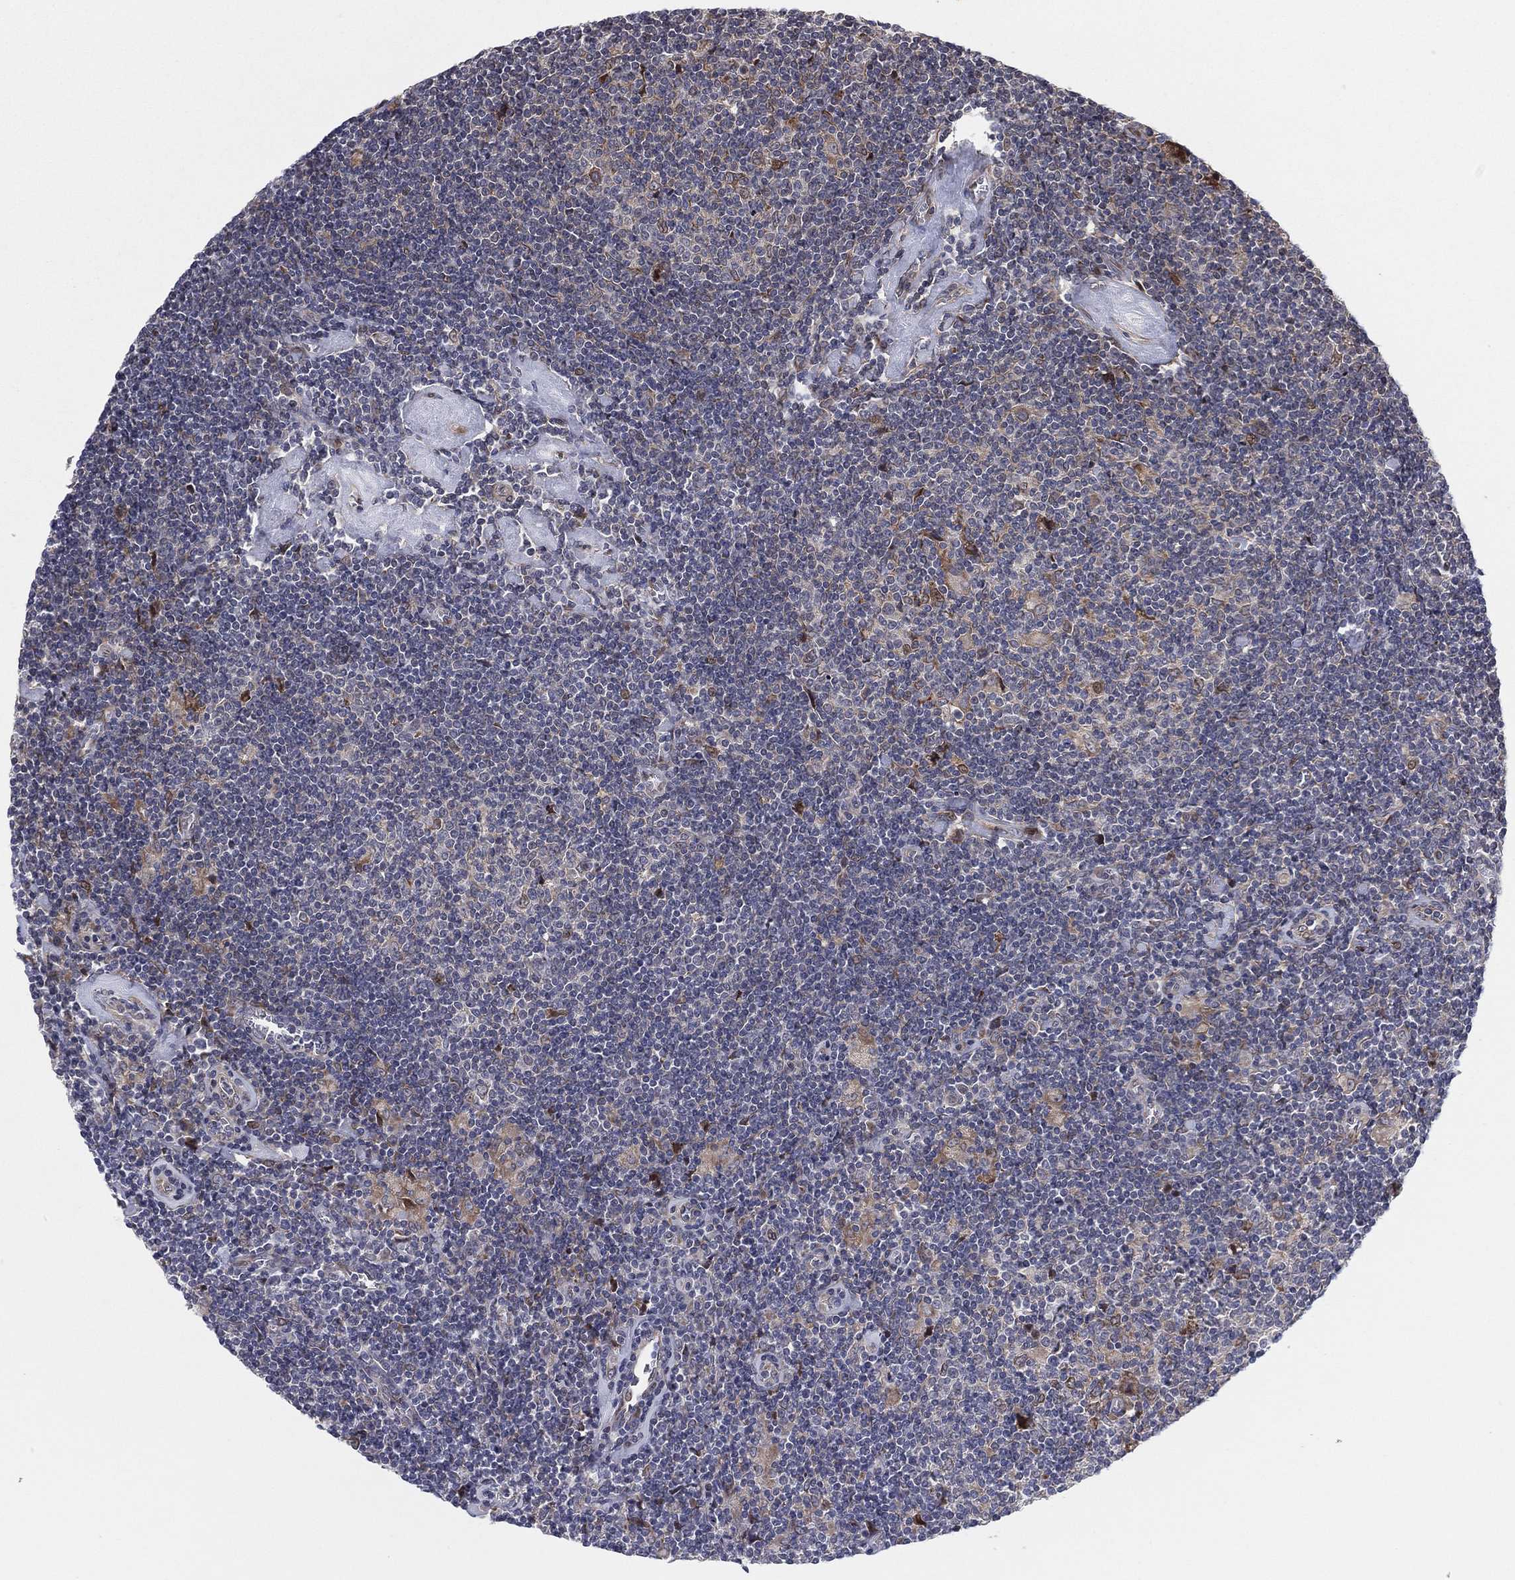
{"staining": {"intensity": "moderate", "quantity": "<25%", "location": "cytoplasmic/membranous"}, "tissue": "lymphoma", "cell_type": "Tumor cells", "image_type": "cancer", "snomed": [{"axis": "morphology", "description": "Hodgkin's disease, NOS"}, {"axis": "topography", "description": "Lymph node"}], "caption": "The micrograph shows immunohistochemical staining of lymphoma. There is moderate cytoplasmic/membranous positivity is appreciated in approximately <25% of tumor cells. (DAB (3,3'-diaminobenzidine) IHC with brightfield microscopy, high magnification).", "gene": "UTP14A", "patient": {"sex": "male", "age": 40}}